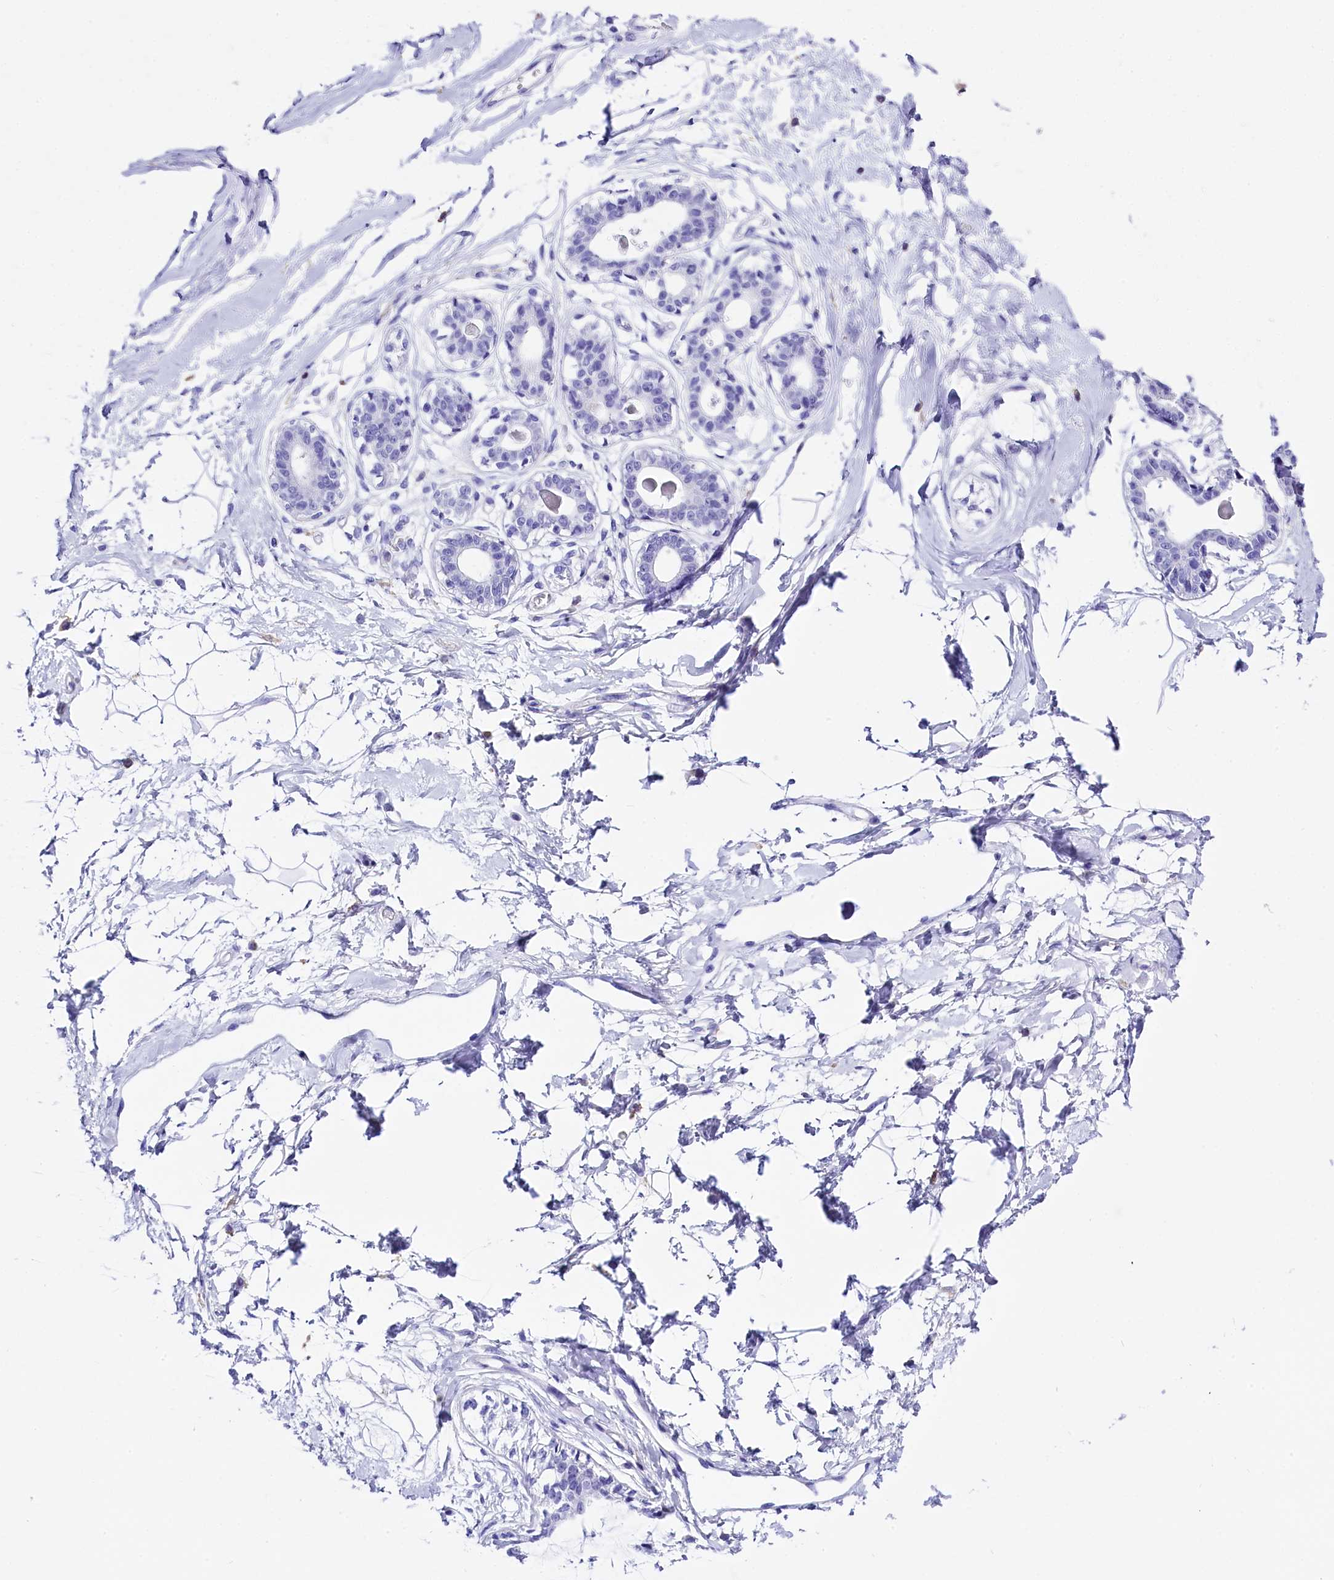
{"staining": {"intensity": "negative", "quantity": "none", "location": "none"}, "tissue": "breast", "cell_type": "Adipocytes", "image_type": "normal", "snomed": [{"axis": "morphology", "description": "Normal tissue, NOS"}, {"axis": "topography", "description": "Breast"}], "caption": "This is a image of IHC staining of benign breast, which shows no staining in adipocytes. The staining is performed using DAB brown chromogen with nuclei counter-stained in using hematoxylin.", "gene": "CLC", "patient": {"sex": "female", "age": 45}}